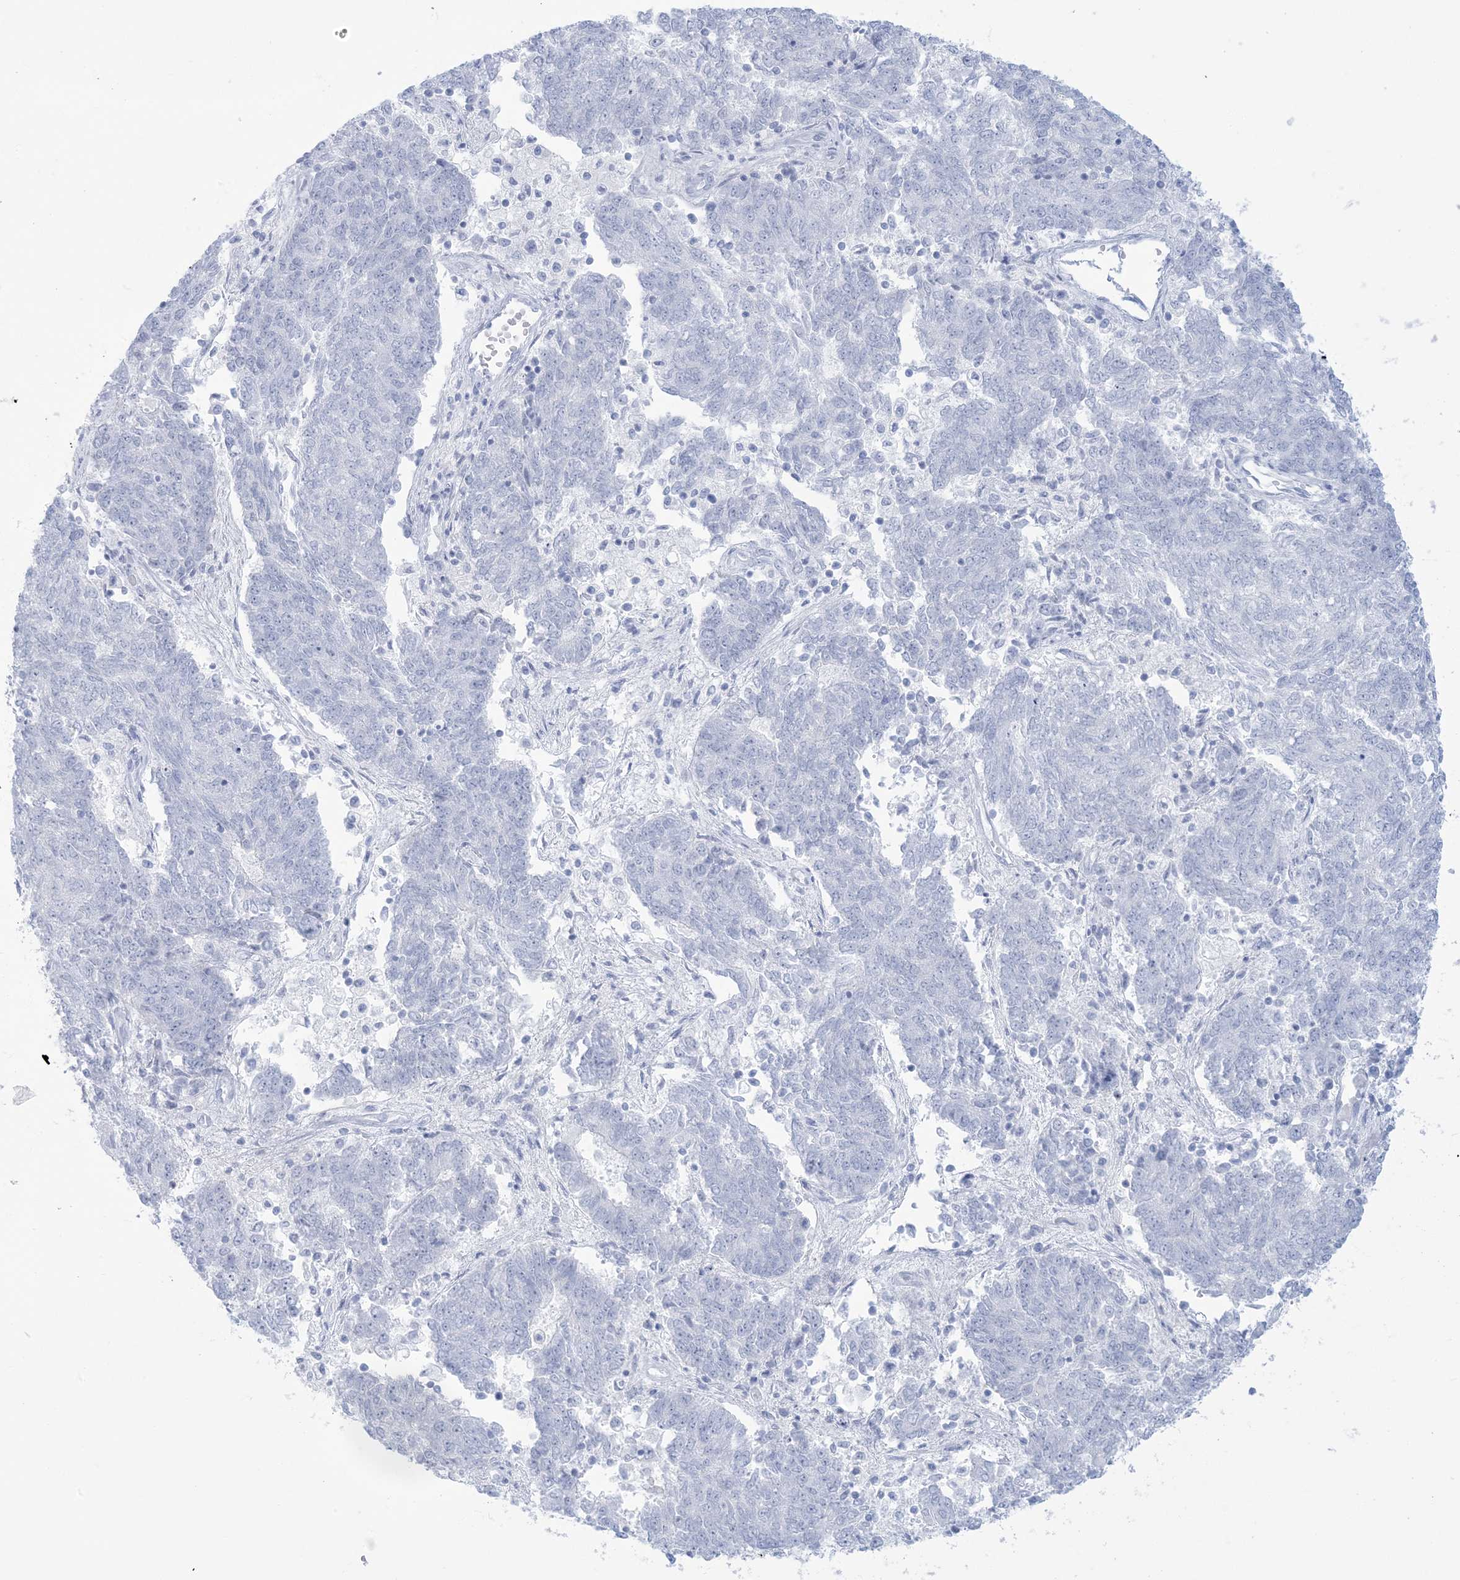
{"staining": {"intensity": "negative", "quantity": "none", "location": "none"}, "tissue": "endometrial cancer", "cell_type": "Tumor cells", "image_type": "cancer", "snomed": [{"axis": "morphology", "description": "Adenocarcinoma, NOS"}, {"axis": "topography", "description": "Endometrium"}], "caption": "Human adenocarcinoma (endometrial) stained for a protein using IHC reveals no expression in tumor cells.", "gene": "AGXT", "patient": {"sex": "female", "age": 80}}